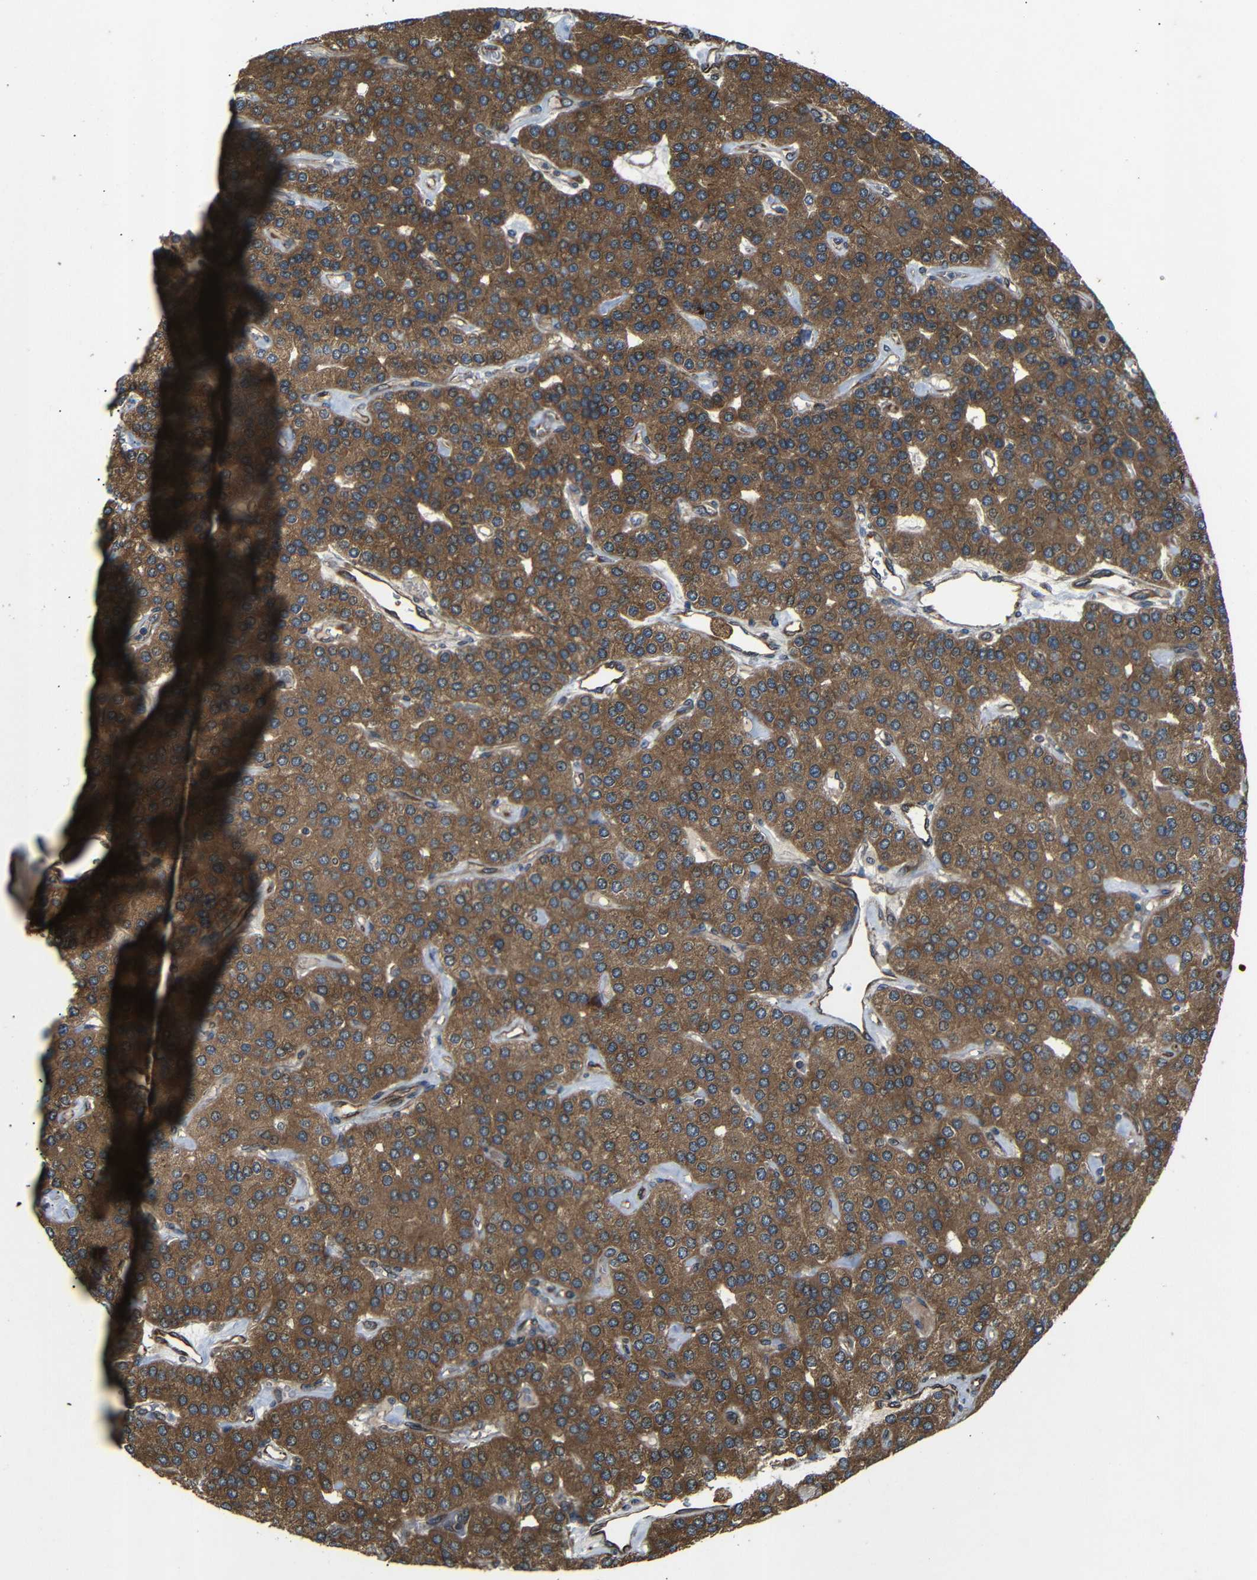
{"staining": {"intensity": "moderate", "quantity": ">75%", "location": "cytoplasmic/membranous"}, "tissue": "parathyroid gland", "cell_type": "Glandular cells", "image_type": "normal", "snomed": [{"axis": "morphology", "description": "Normal tissue, NOS"}, {"axis": "morphology", "description": "Adenoma, NOS"}, {"axis": "topography", "description": "Parathyroid gland"}], "caption": "Parathyroid gland stained with DAB (3,3'-diaminobenzidine) IHC reveals medium levels of moderate cytoplasmic/membranous expression in approximately >75% of glandular cells.", "gene": "TRPC1", "patient": {"sex": "female", "age": 86}}